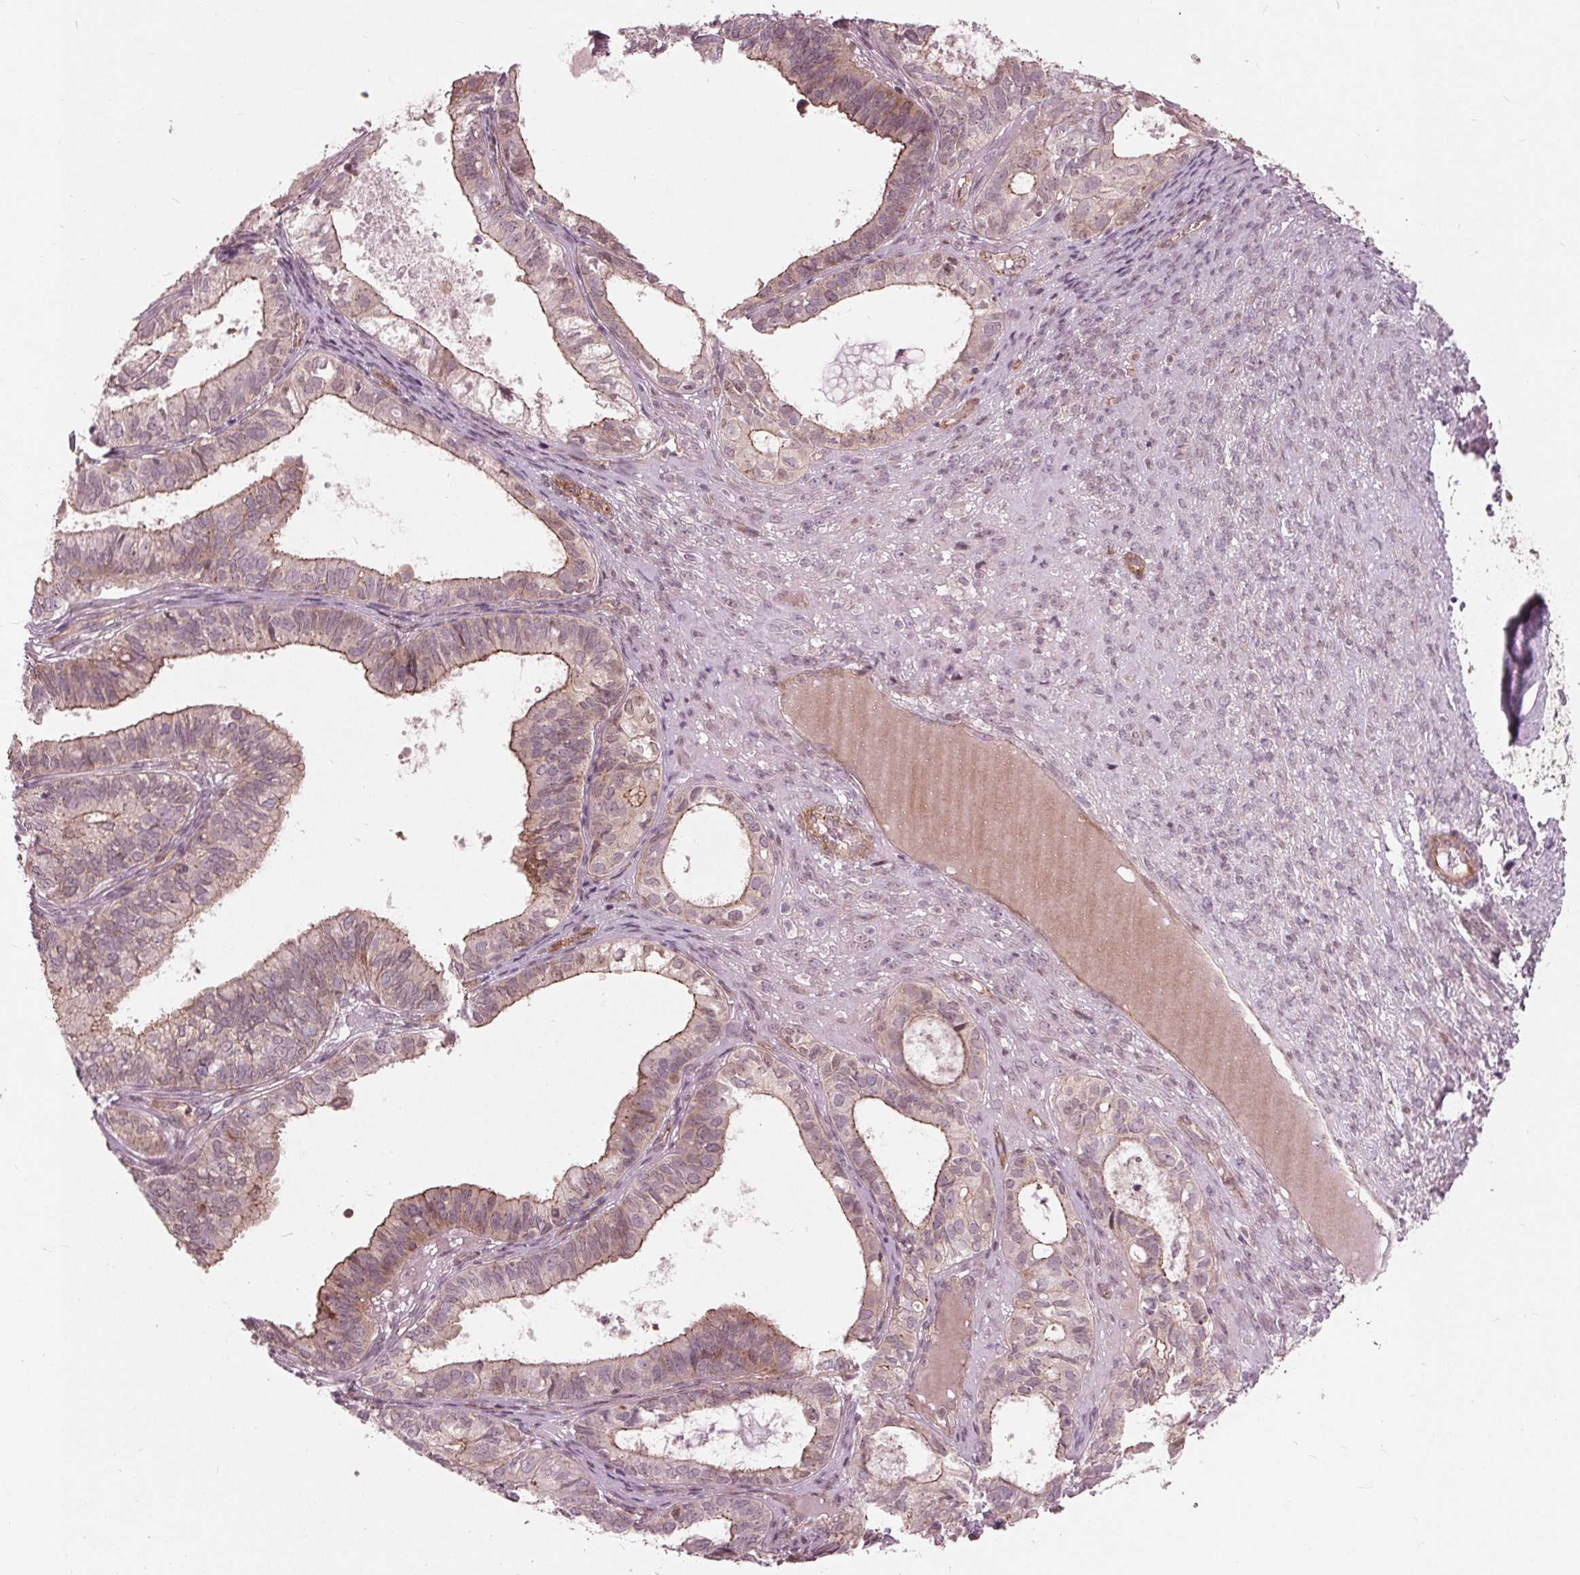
{"staining": {"intensity": "moderate", "quantity": "<25%", "location": "cytoplasmic/membranous"}, "tissue": "ovarian cancer", "cell_type": "Tumor cells", "image_type": "cancer", "snomed": [{"axis": "morphology", "description": "Carcinoma, endometroid"}, {"axis": "topography", "description": "Ovary"}], "caption": "Immunohistochemistry (DAB (3,3'-diaminobenzidine)) staining of ovarian cancer (endometroid carcinoma) demonstrates moderate cytoplasmic/membranous protein positivity in about <25% of tumor cells.", "gene": "TXNIP", "patient": {"sex": "female", "age": 64}}